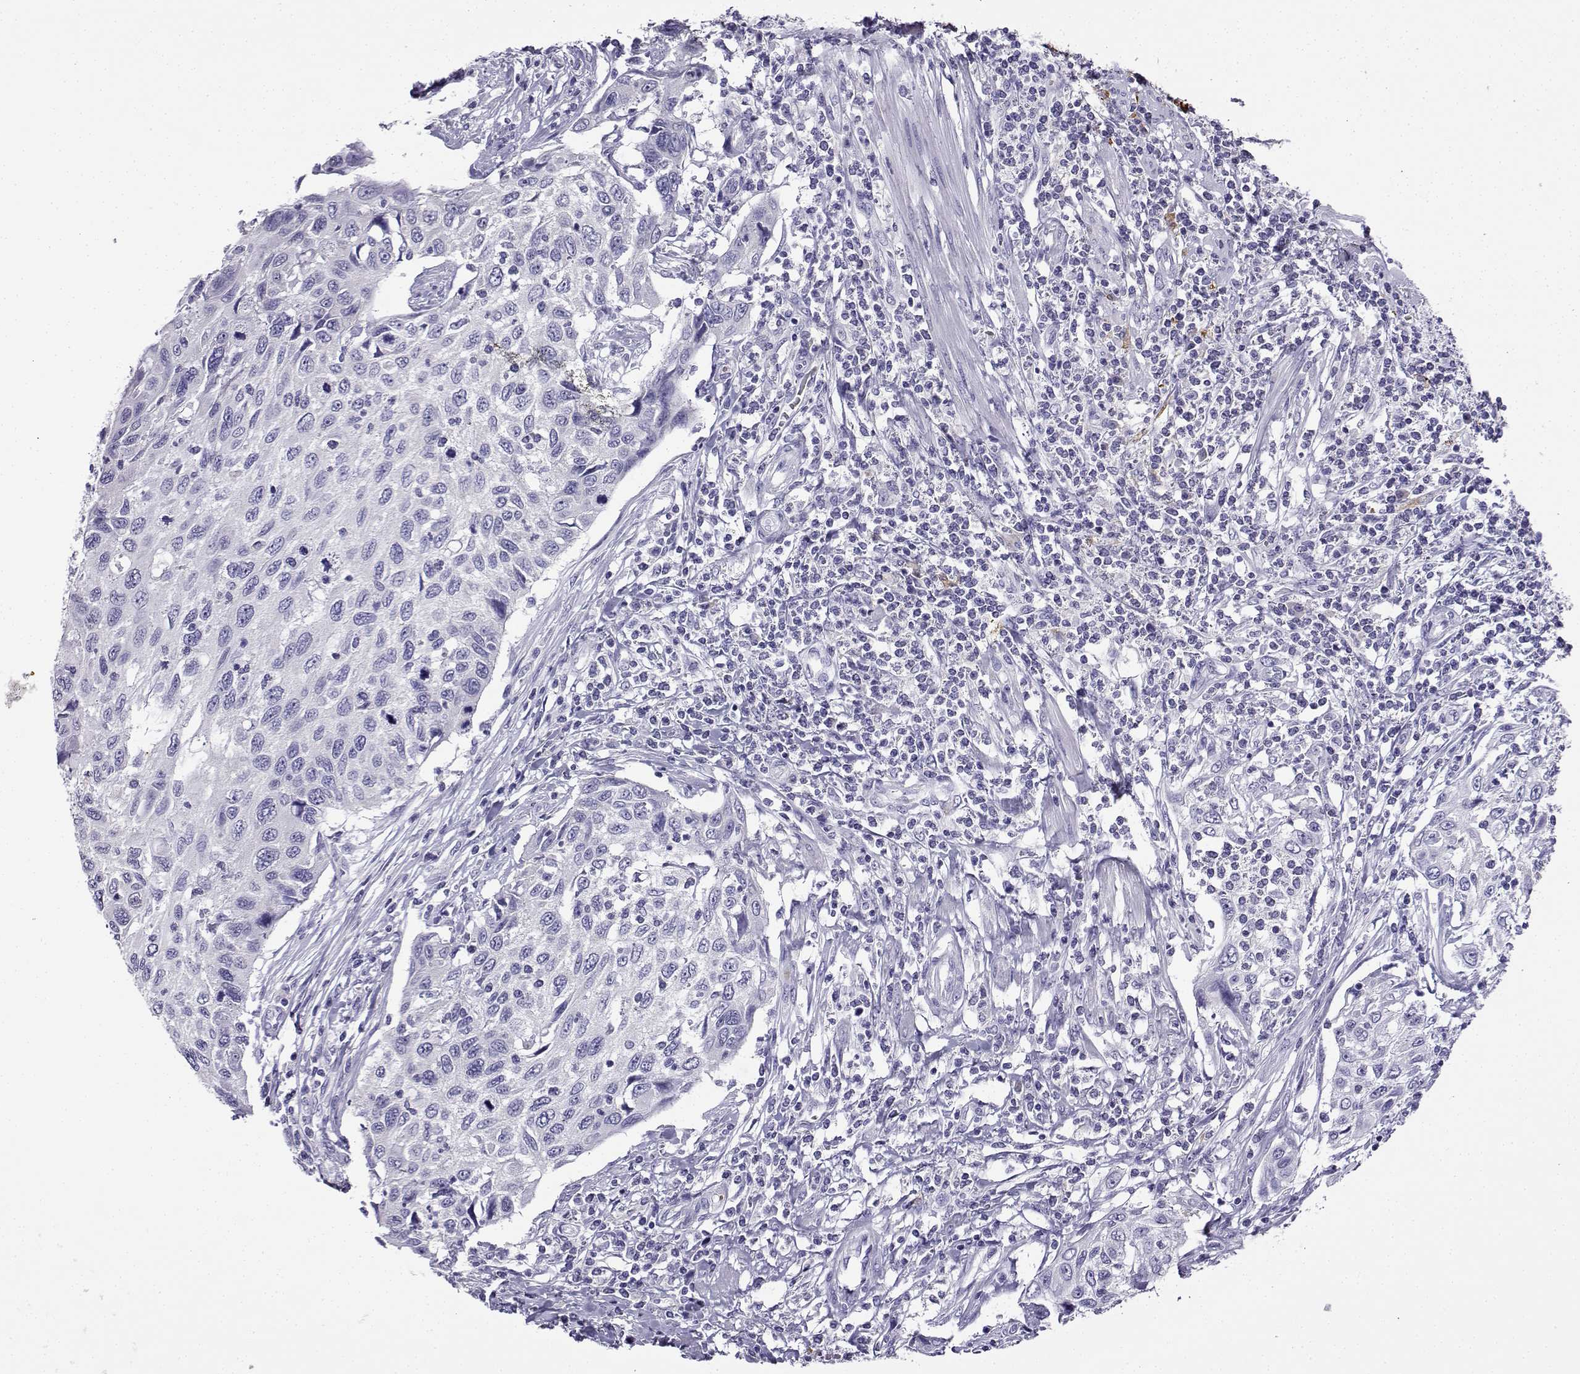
{"staining": {"intensity": "negative", "quantity": "none", "location": "none"}, "tissue": "cervical cancer", "cell_type": "Tumor cells", "image_type": "cancer", "snomed": [{"axis": "morphology", "description": "Squamous cell carcinoma, NOS"}, {"axis": "topography", "description": "Cervix"}], "caption": "Tumor cells show no significant expression in squamous cell carcinoma (cervical).", "gene": "LINGO1", "patient": {"sex": "female", "age": 70}}